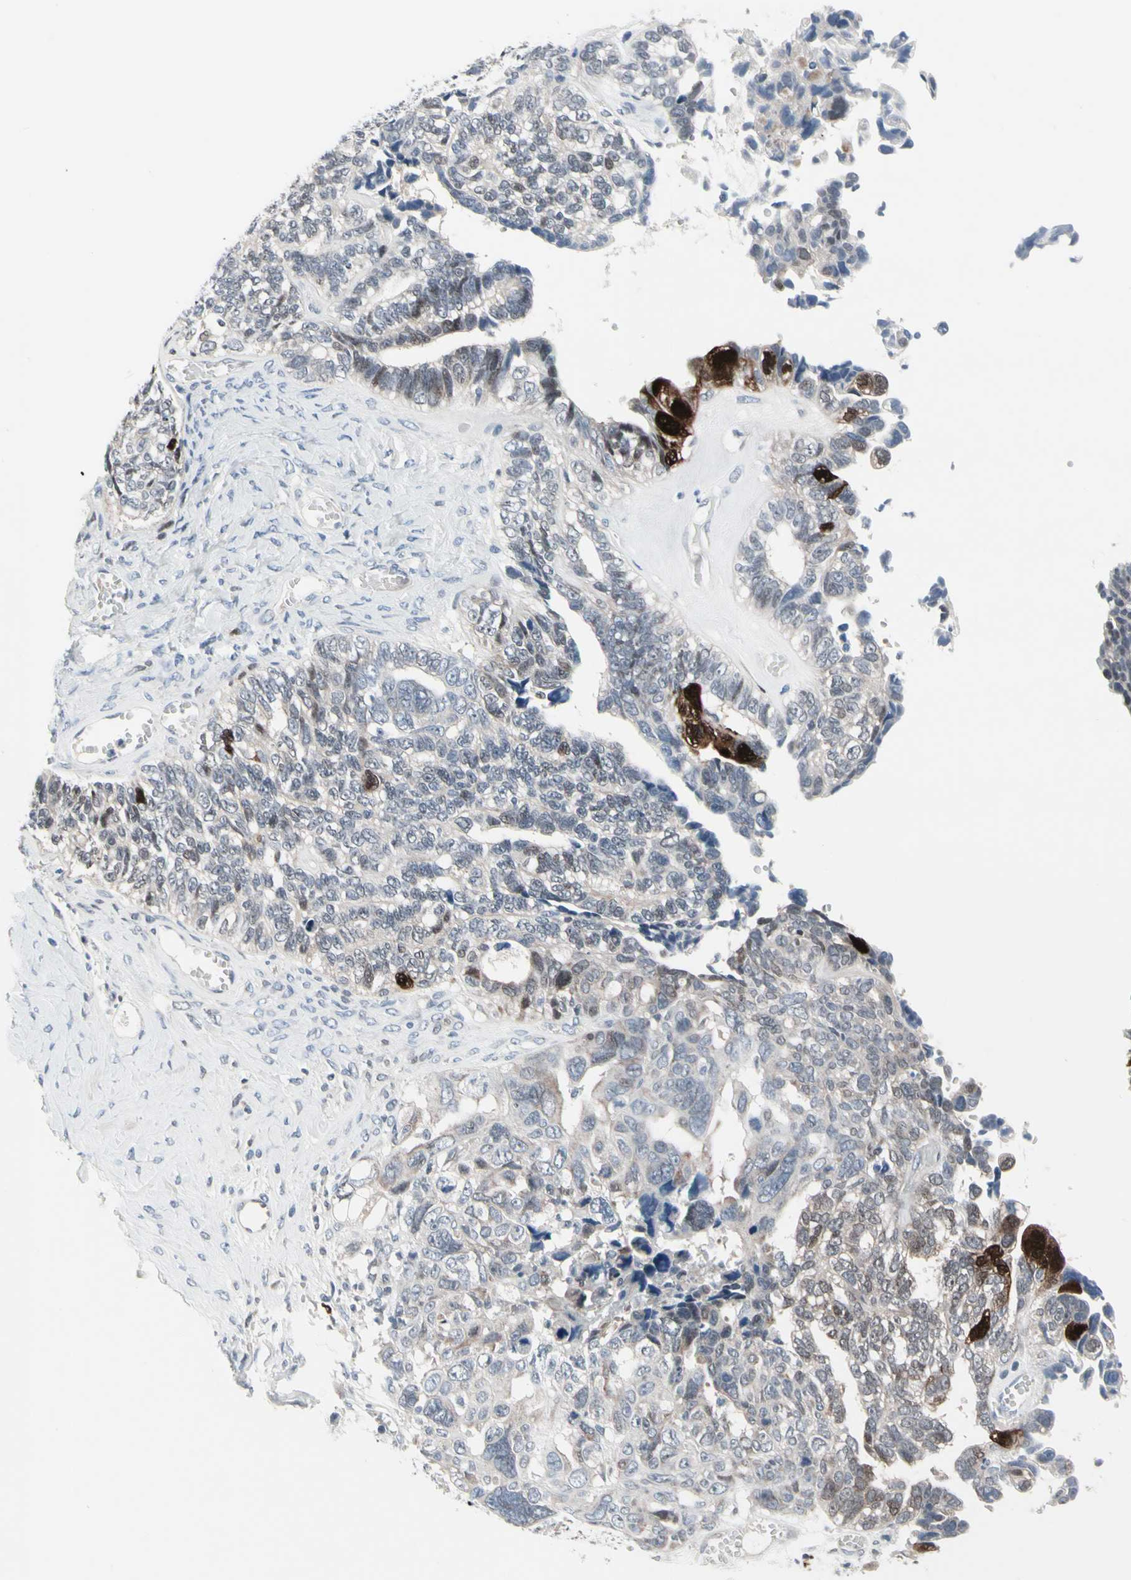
{"staining": {"intensity": "strong", "quantity": "<25%", "location": "cytoplasmic/membranous,nuclear"}, "tissue": "ovarian cancer", "cell_type": "Tumor cells", "image_type": "cancer", "snomed": [{"axis": "morphology", "description": "Cystadenocarcinoma, serous, NOS"}, {"axis": "topography", "description": "Ovary"}], "caption": "The image demonstrates a brown stain indicating the presence of a protein in the cytoplasmic/membranous and nuclear of tumor cells in ovarian cancer (serous cystadenocarcinoma). (brown staining indicates protein expression, while blue staining denotes nuclei).", "gene": "TXN", "patient": {"sex": "female", "age": 79}}